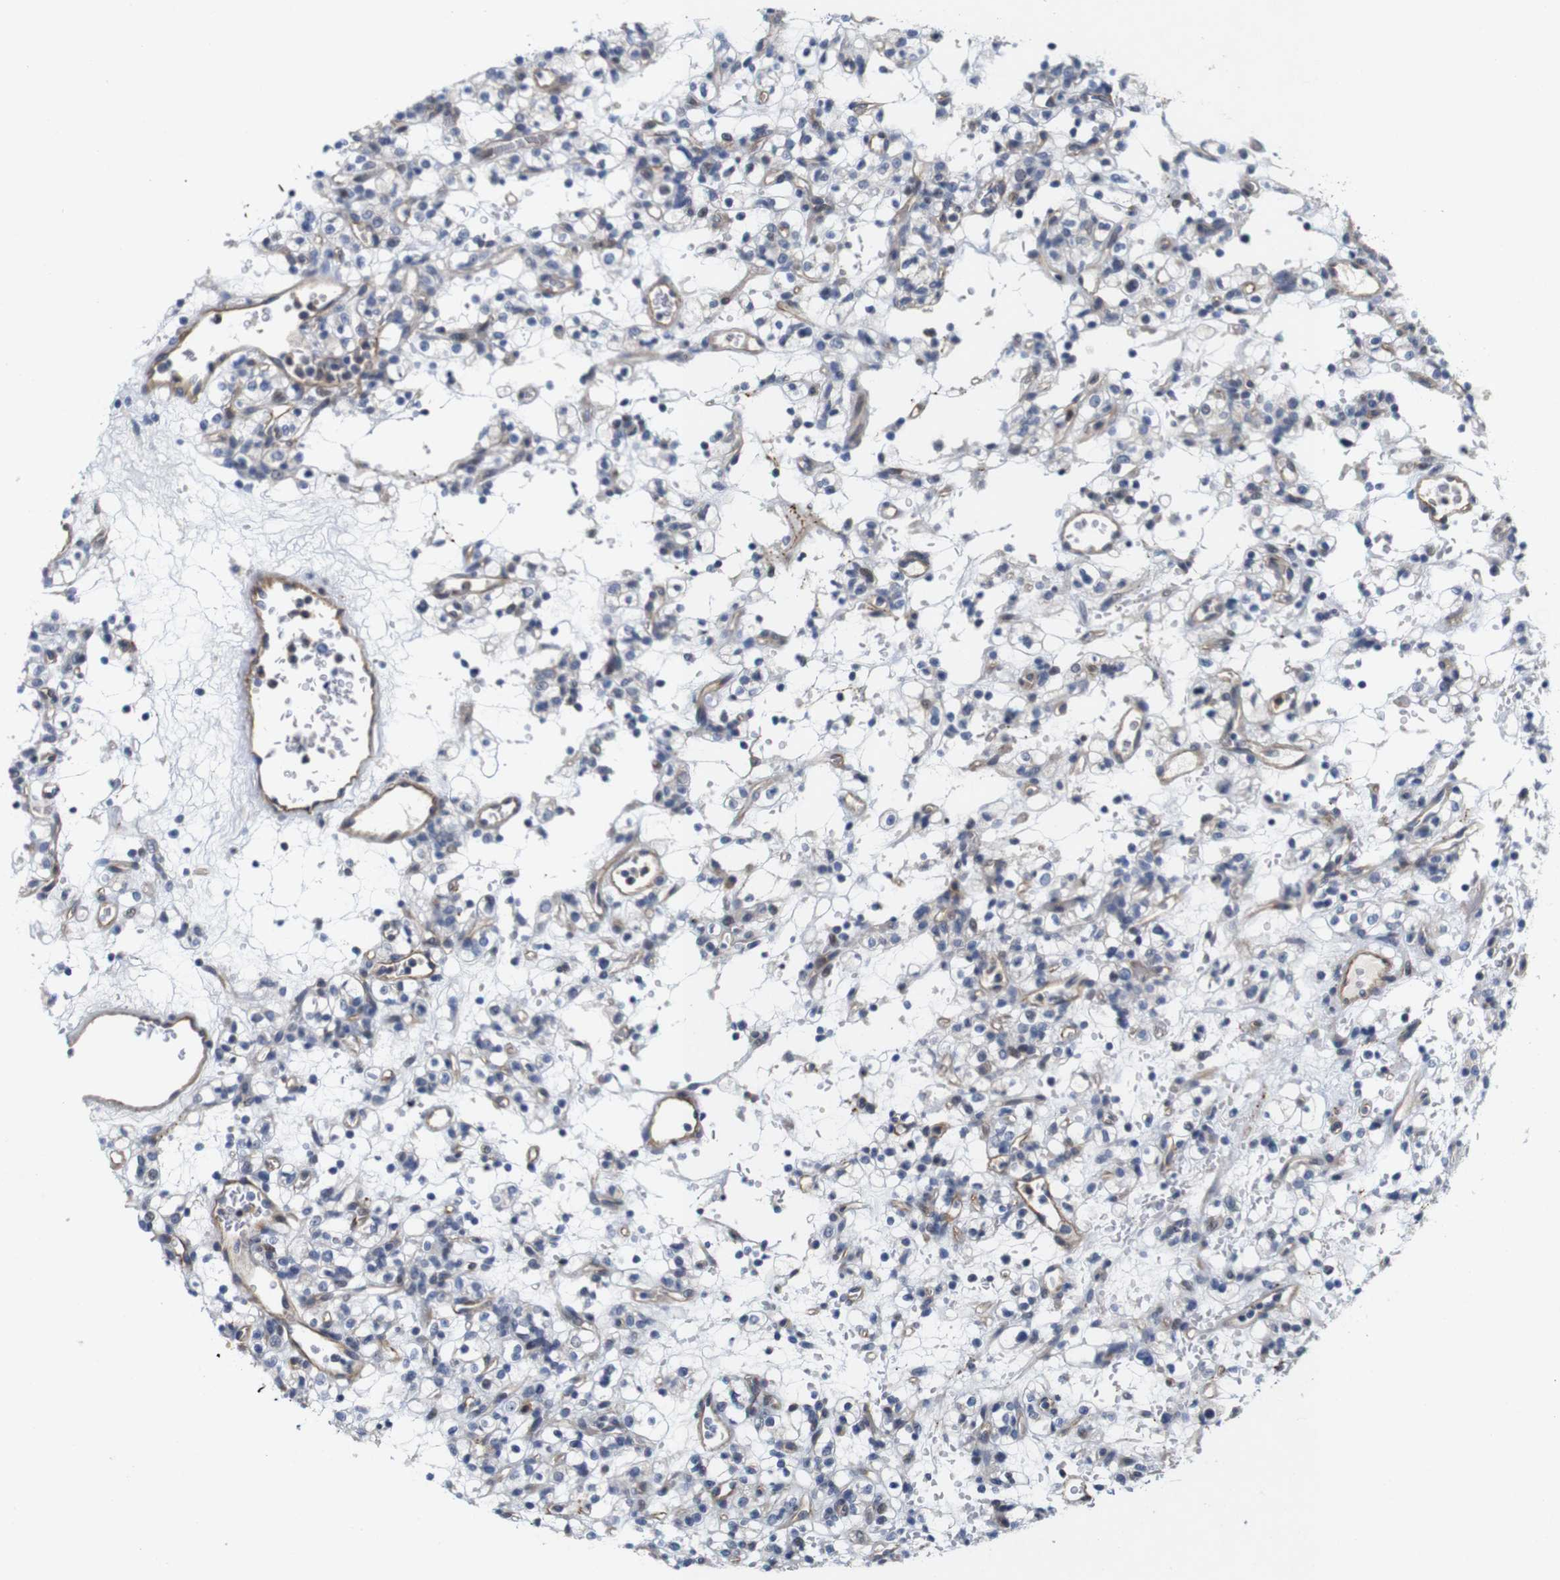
{"staining": {"intensity": "negative", "quantity": "none", "location": "none"}, "tissue": "renal cancer", "cell_type": "Tumor cells", "image_type": "cancer", "snomed": [{"axis": "morphology", "description": "Normal tissue, NOS"}, {"axis": "morphology", "description": "Adenocarcinoma, NOS"}, {"axis": "topography", "description": "Kidney"}], "caption": "Tumor cells show no significant protein expression in renal cancer (adenocarcinoma).", "gene": "CYB561", "patient": {"sex": "female", "age": 72}}